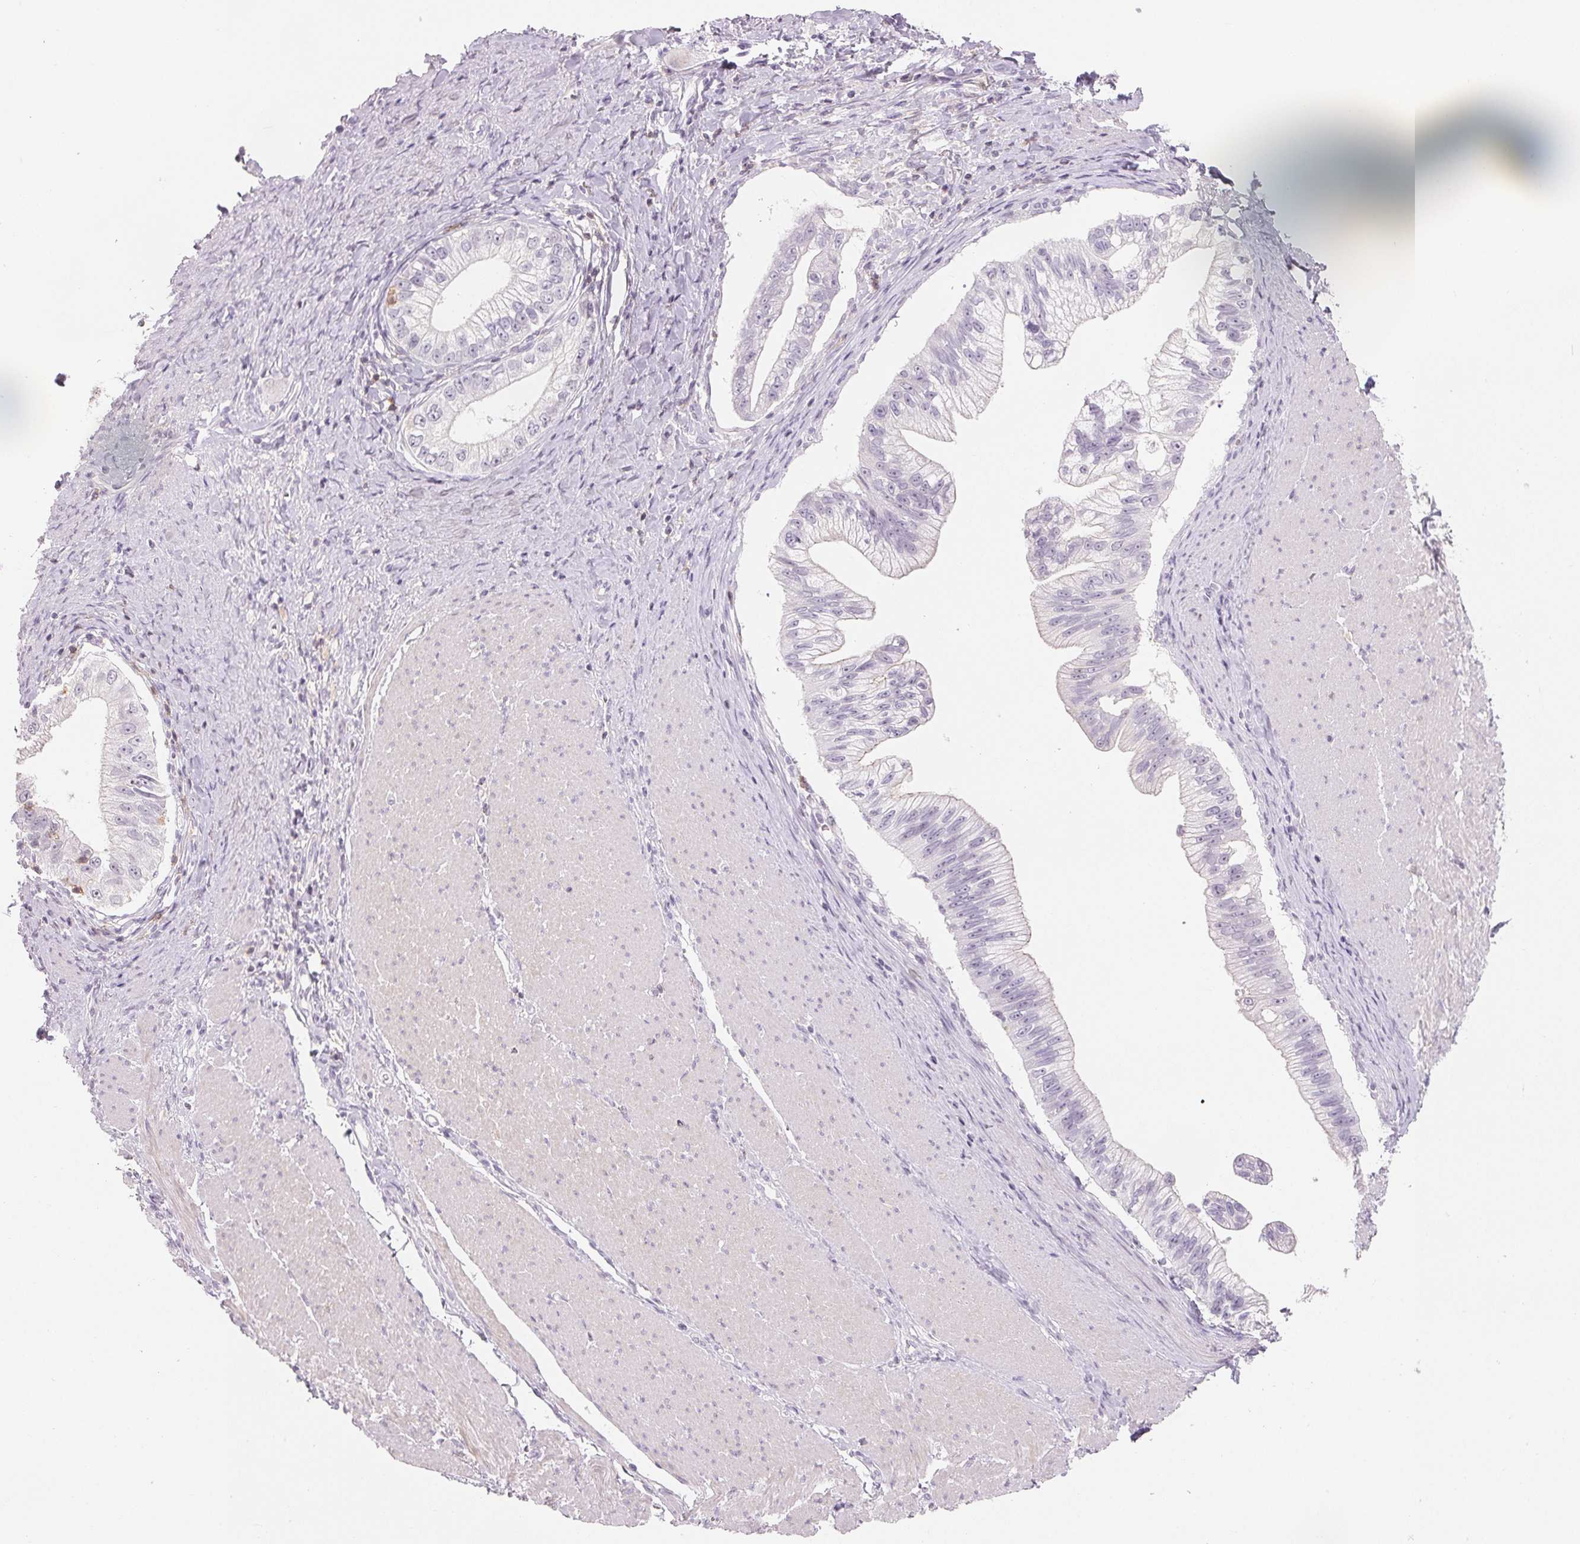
{"staining": {"intensity": "negative", "quantity": "none", "location": "none"}, "tissue": "pancreatic cancer", "cell_type": "Tumor cells", "image_type": "cancer", "snomed": [{"axis": "morphology", "description": "Adenocarcinoma, NOS"}, {"axis": "topography", "description": "Pancreas"}], "caption": "Immunohistochemistry (IHC) of human pancreatic adenocarcinoma demonstrates no expression in tumor cells.", "gene": "CD69", "patient": {"sex": "male", "age": 70}}